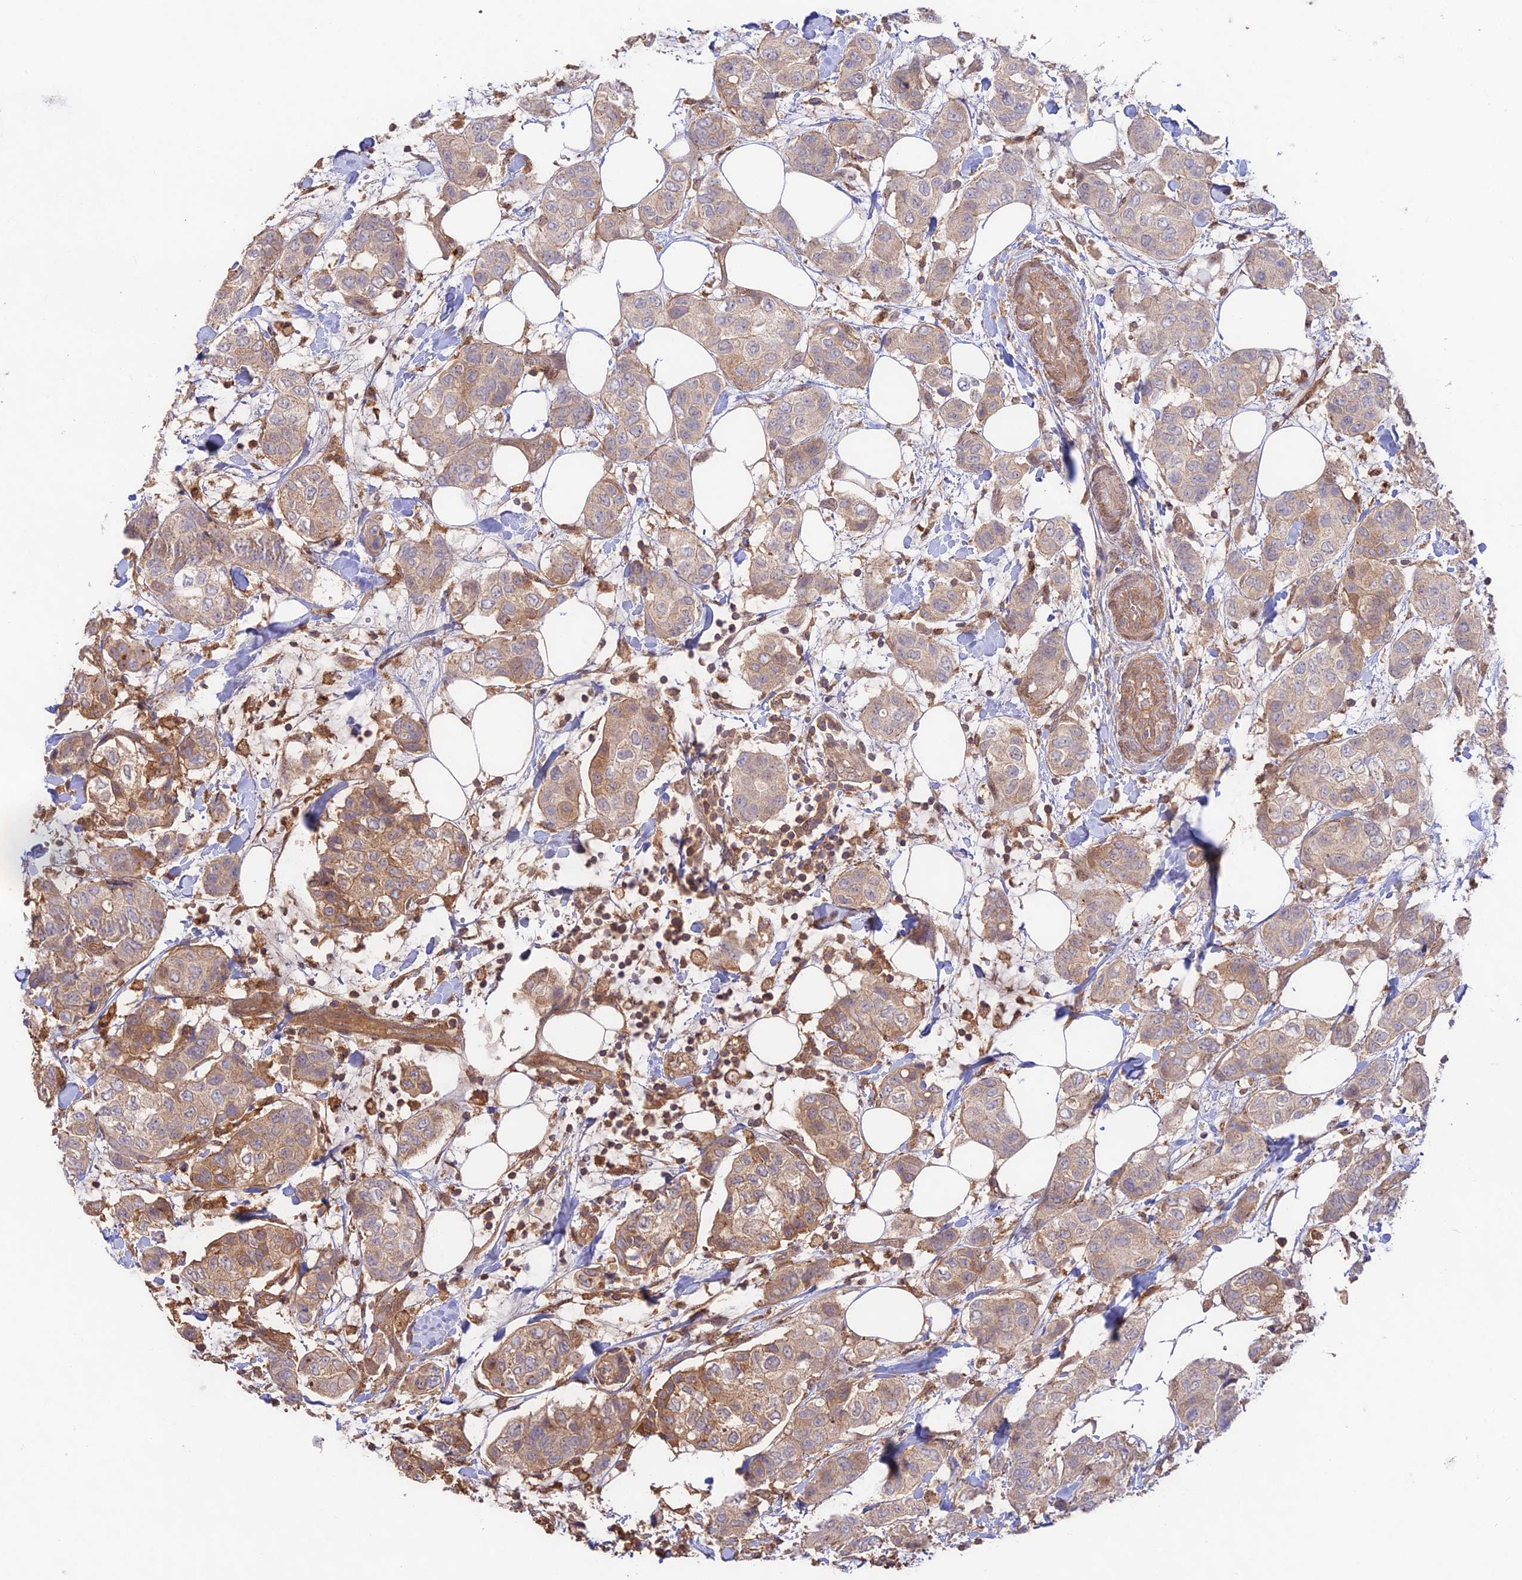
{"staining": {"intensity": "weak", "quantity": ">75%", "location": "cytoplasmic/membranous"}, "tissue": "breast cancer", "cell_type": "Tumor cells", "image_type": "cancer", "snomed": [{"axis": "morphology", "description": "Lobular carcinoma"}, {"axis": "topography", "description": "Breast"}], "caption": "Approximately >75% of tumor cells in human lobular carcinoma (breast) display weak cytoplasmic/membranous protein expression as visualized by brown immunohistochemical staining.", "gene": "CLCF1", "patient": {"sex": "female", "age": 51}}